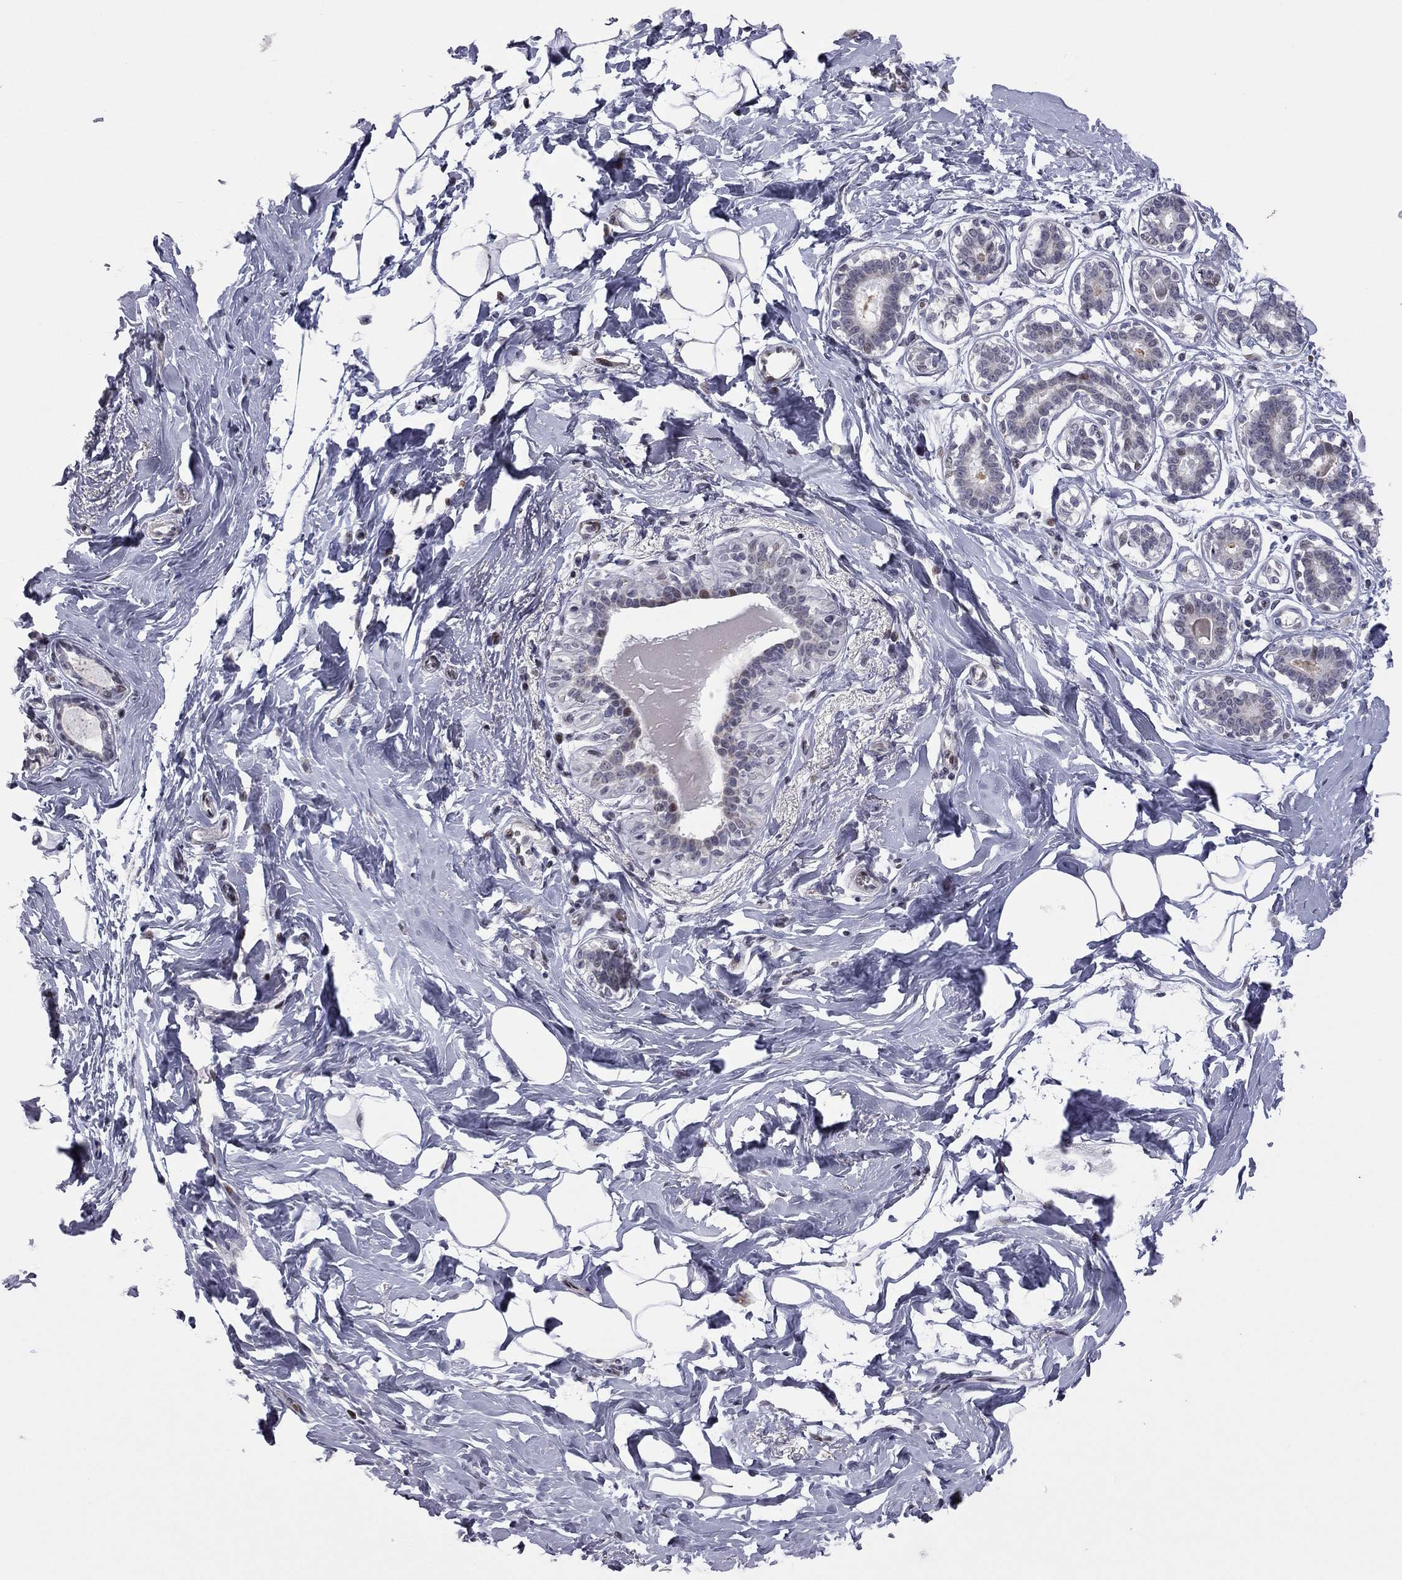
{"staining": {"intensity": "negative", "quantity": "none", "location": "none"}, "tissue": "breast", "cell_type": "Adipocytes", "image_type": "normal", "snomed": [{"axis": "morphology", "description": "Normal tissue, NOS"}, {"axis": "morphology", "description": "Lobular carcinoma, in situ"}, {"axis": "topography", "description": "Breast"}], "caption": "This micrograph is of benign breast stained with immunohistochemistry (IHC) to label a protein in brown with the nuclei are counter-stained blue. There is no expression in adipocytes.", "gene": "MC3R", "patient": {"sex": "female", "age": 35}}